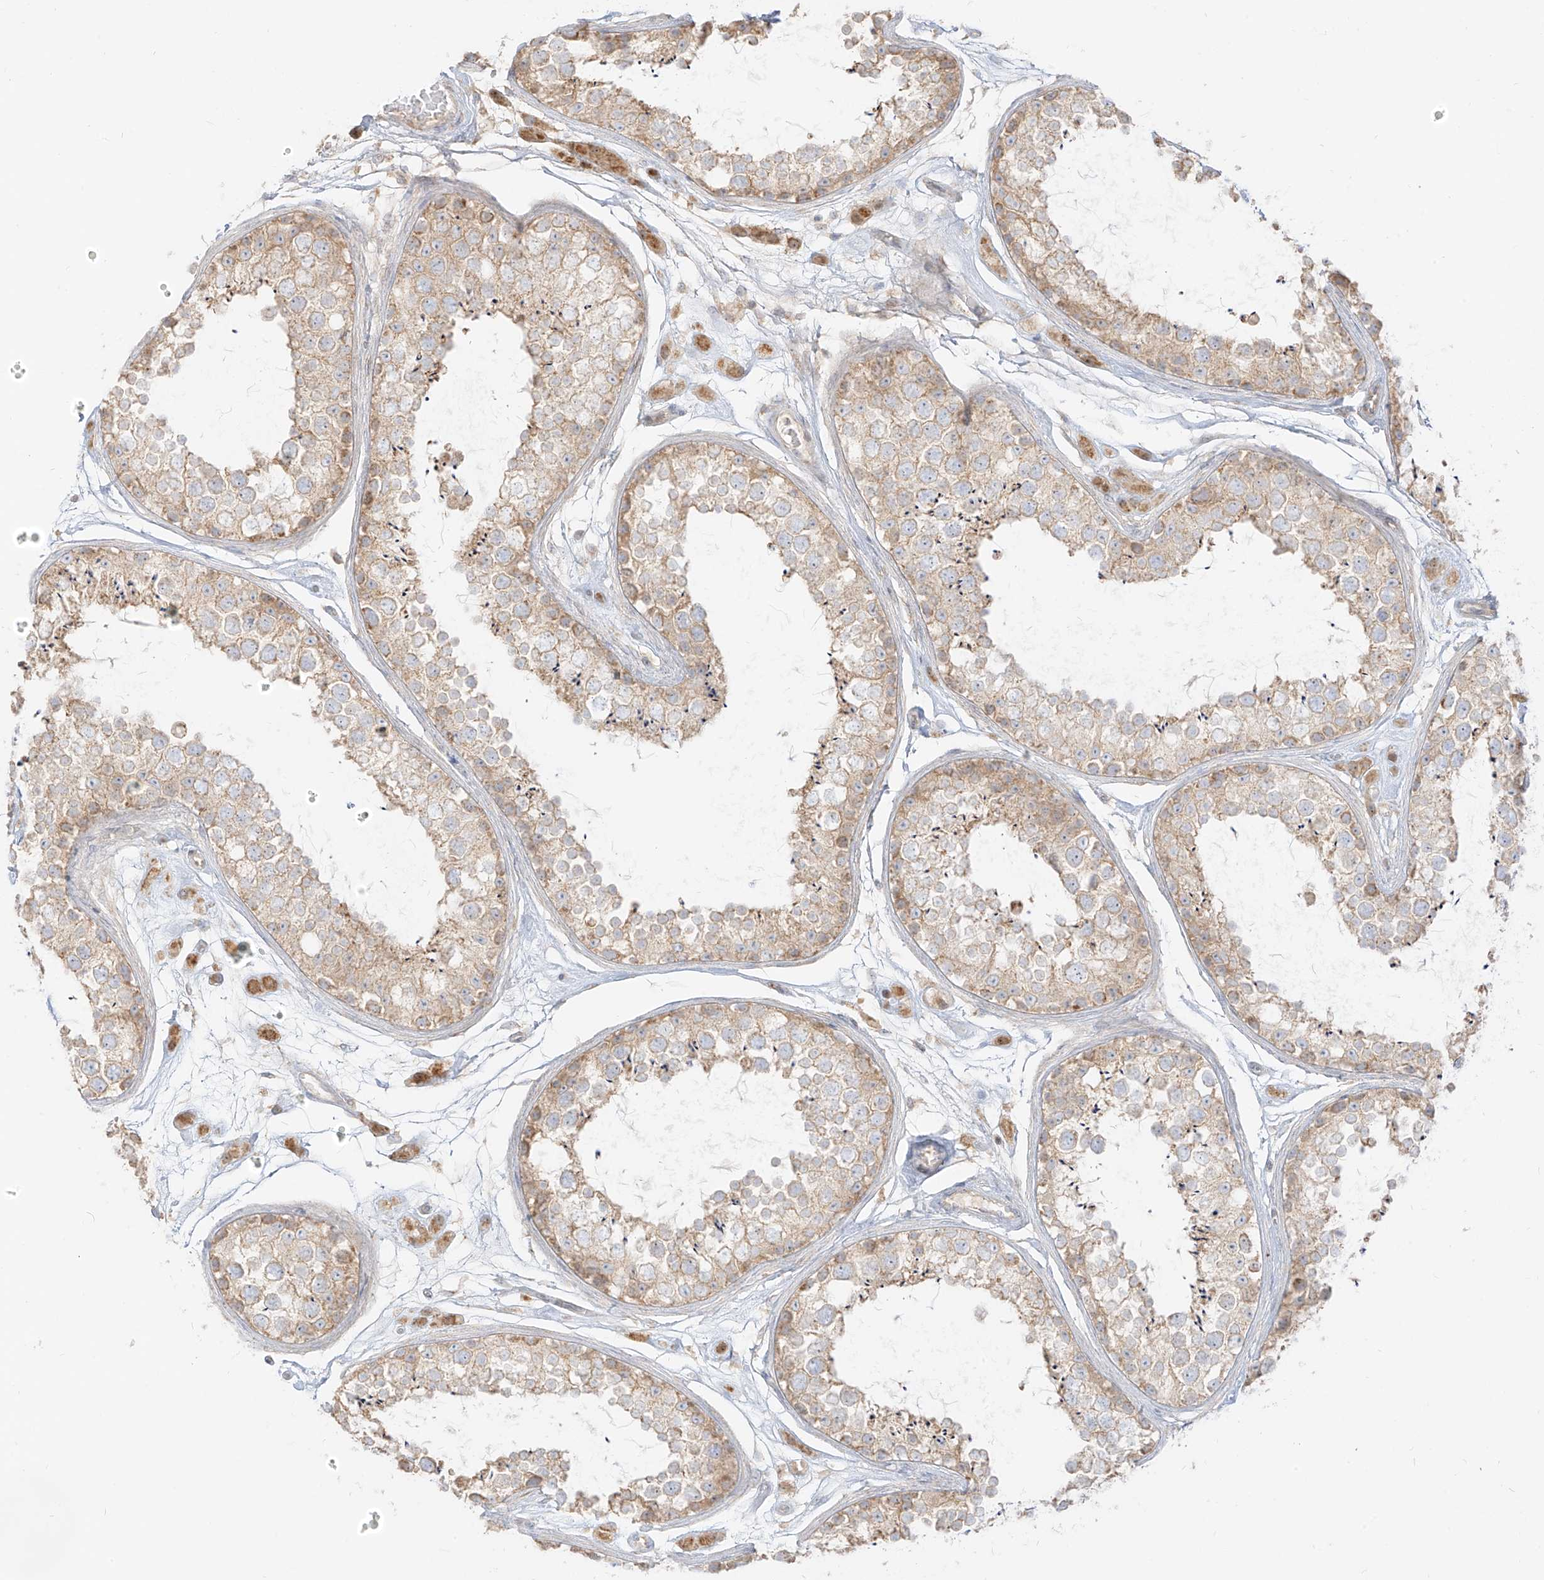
{"staining": {"intensity": "moderate", "quantity": "25%-75%", "location": "cytoplasmic/membranous"}, "tissue": "testis", "cell_type": "Cells in seminiferous ducts", "image_type": "normal", "snomed": [{"axis": "morphology", "description": "Normal tissue, NOS"}, {"axis": "topography", "description": "Testis"}], "caption": "Testis stained for a protein (brown) displays moderate cytoplasmic/membranous positive staining in approximately 25%-75% of cells in seminiferous ducts.", "gene": "ZIM3", "patient": {"sex": "male", "age": 25}}